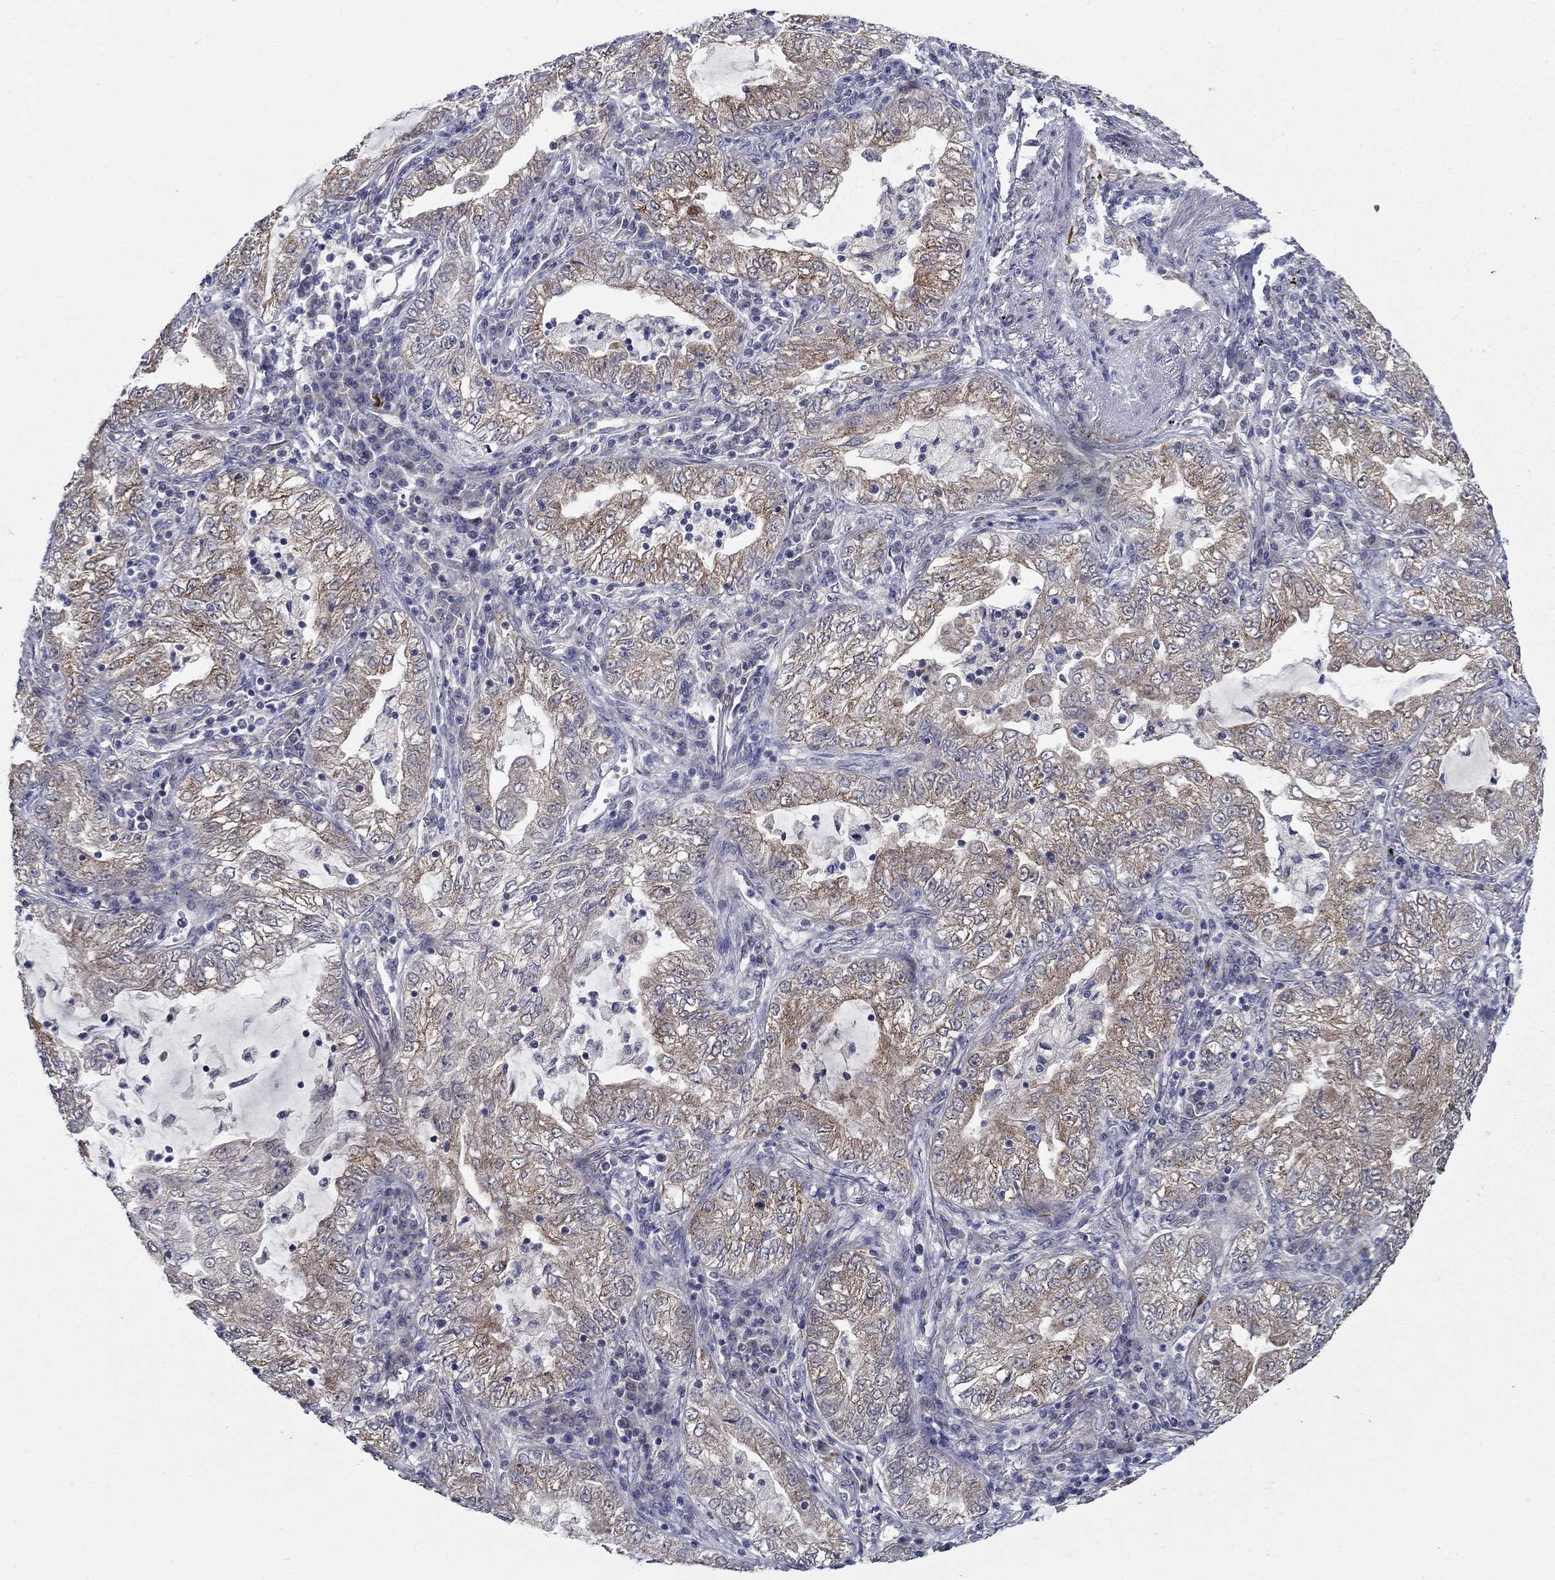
{"staining": {"intensity": "moderate", "quantity": "25%-75%", "location": "cytoplasmic/membranous"}, "tissue": "lung cancer", "cell_type": "Tumor cells", "image_type": "cancer", "snomed": [{"axis": "morphology", "description": "Adenocarcinoma, NOS"}, {"axis": "topography", "description": "Lung"}], "caption": "Immunohistochemistry (IHC) of adenocarcinoma (lung) demonstrates medium levels of moderate cytoplasmic/membranous expression in approximately 25%-75% of tumor cells.", "gene": "LACTB2", "patient": {"sex": "female", "age": 73}}